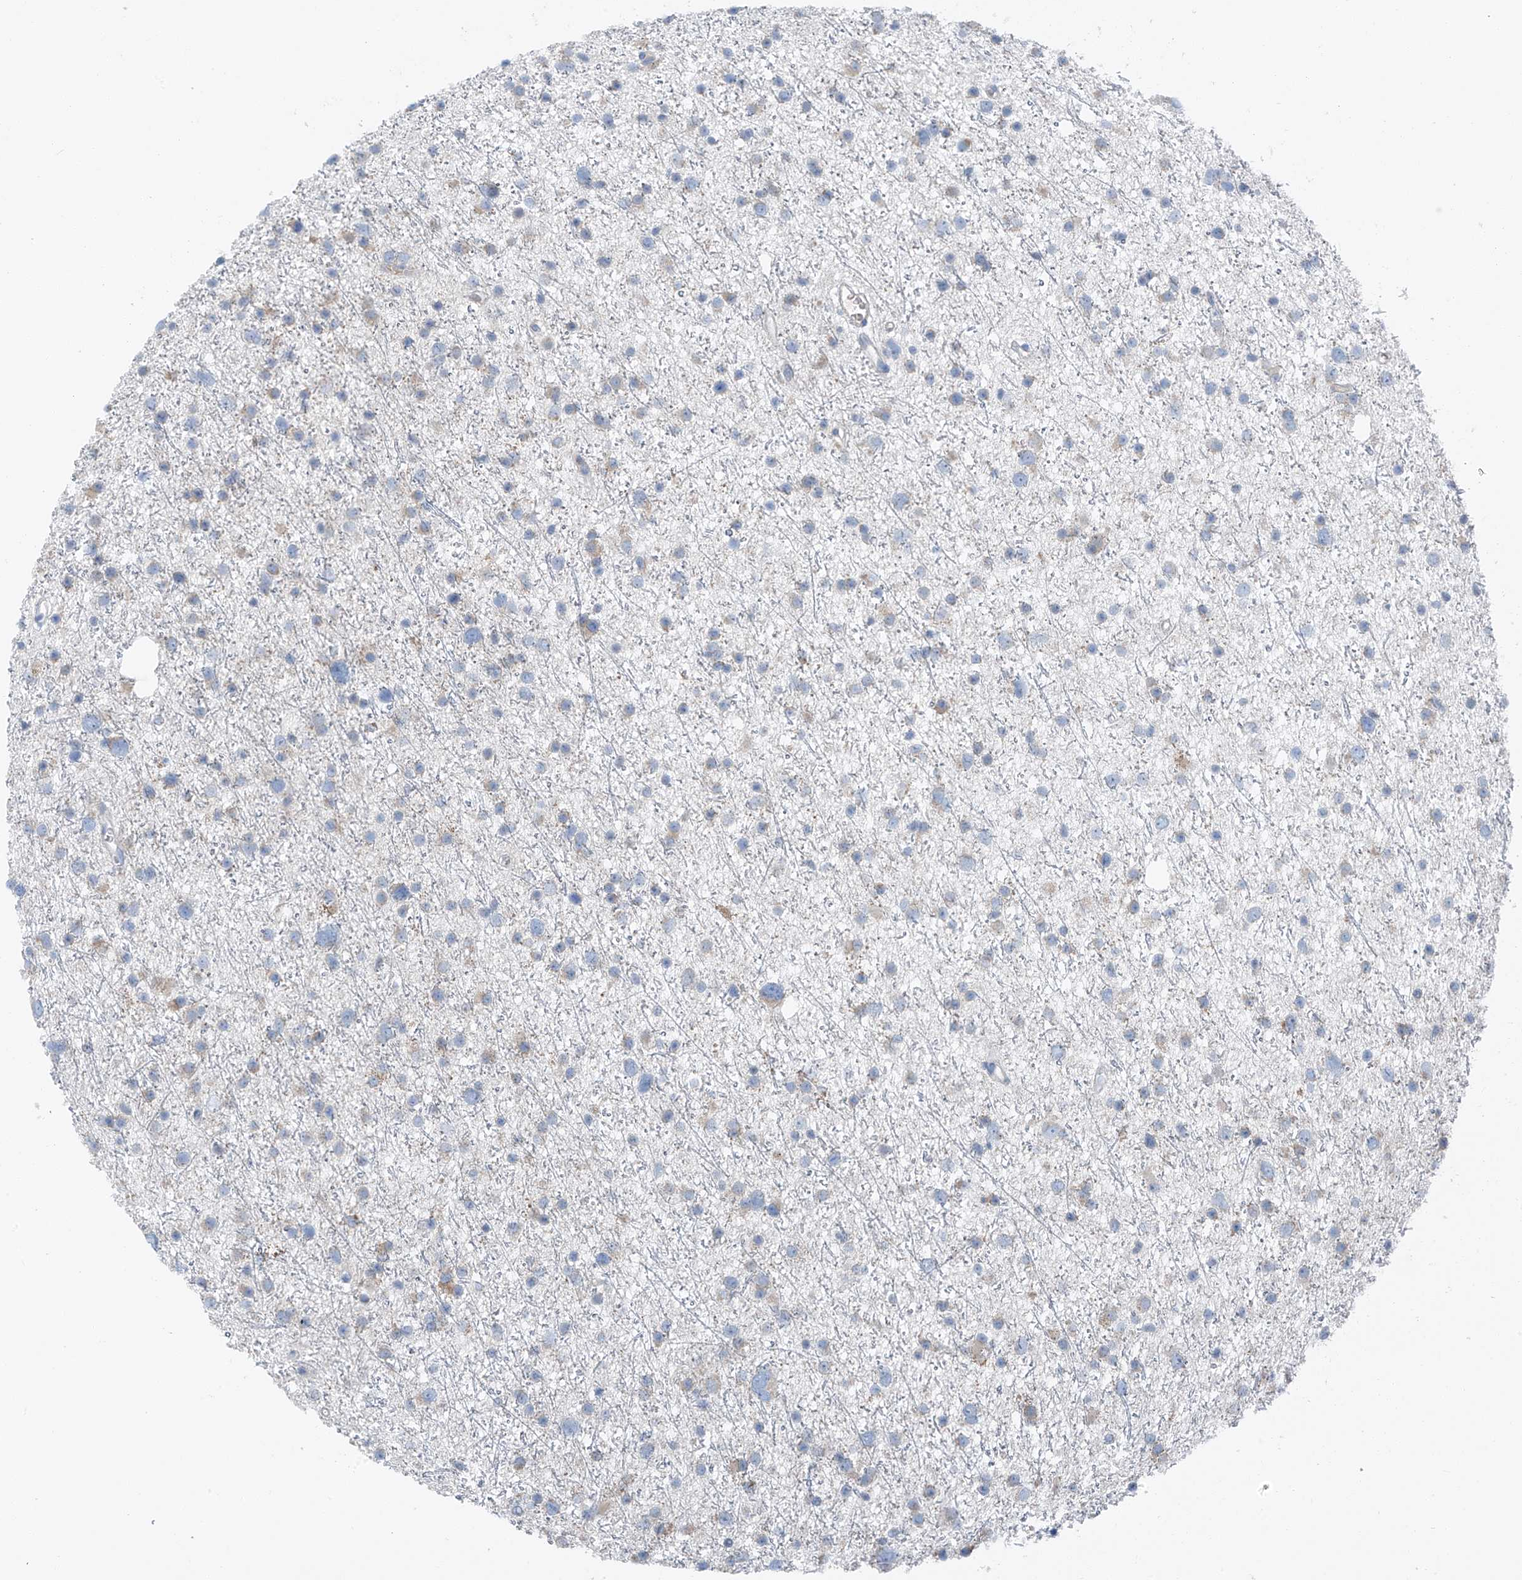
{"staining": {"intensity": "weak", "quantity": "<25%", "location": "cytoplasmic/membranous"}, "tissue": "glioma", "cell_type": "Tumor cells", "image_type": "cancer", "snomed": [{"axis": "morphology", "description": "Glioma, malignant, Low grade"}, {"axis": "topography", "description": "Cerebral cortex"}], "caption": "Immunohistochemistry of human glioma shows no expression in tumor cells. (DAB (3,3'-diaminobenzidine) immunohistochemistry, high magnification).", "gene": "CHMP2B", "patient": {"sex": "female", "age": 39}}